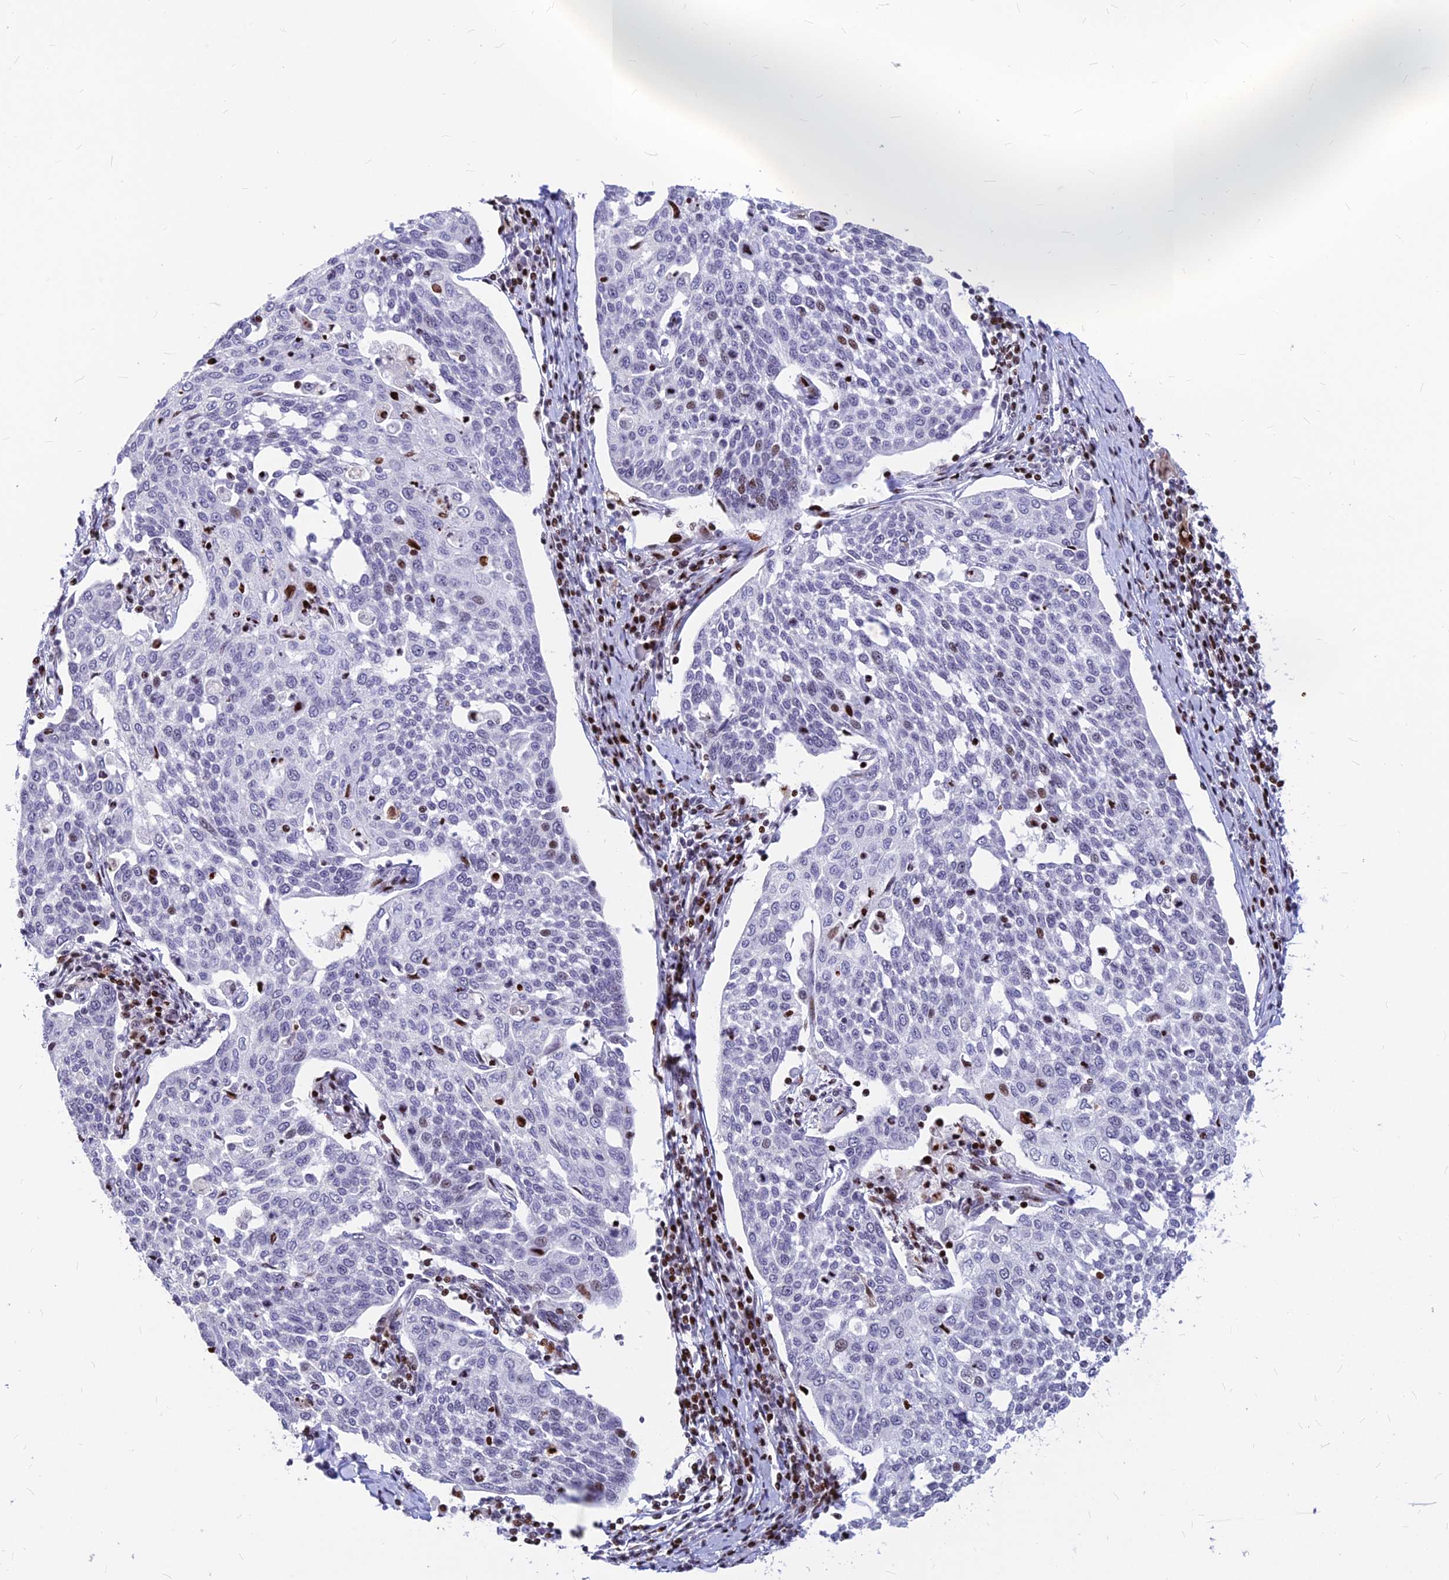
{"staining": {"intensity": "moderate", "quantity": "<25%", "location": "nuclear"}, "tissue": "cervical cancer", "cell_type": "Tumor cells", "image_type": "cancer", "snomed": [{"axis": "morphology", "description": "Squamous cell carcinoma, NOS"}, {"axis": "topography", "description": "Cervix"}], "caption": "Cervical squamous cell carcinoma stained for a protein shows moderate nuclear positivity in tumor cells. (brown staining indicates protein expression, while blue staining denotes nuclei).", "gene": "PRPS1", "patient": {"sex": "female", "age": 34}}